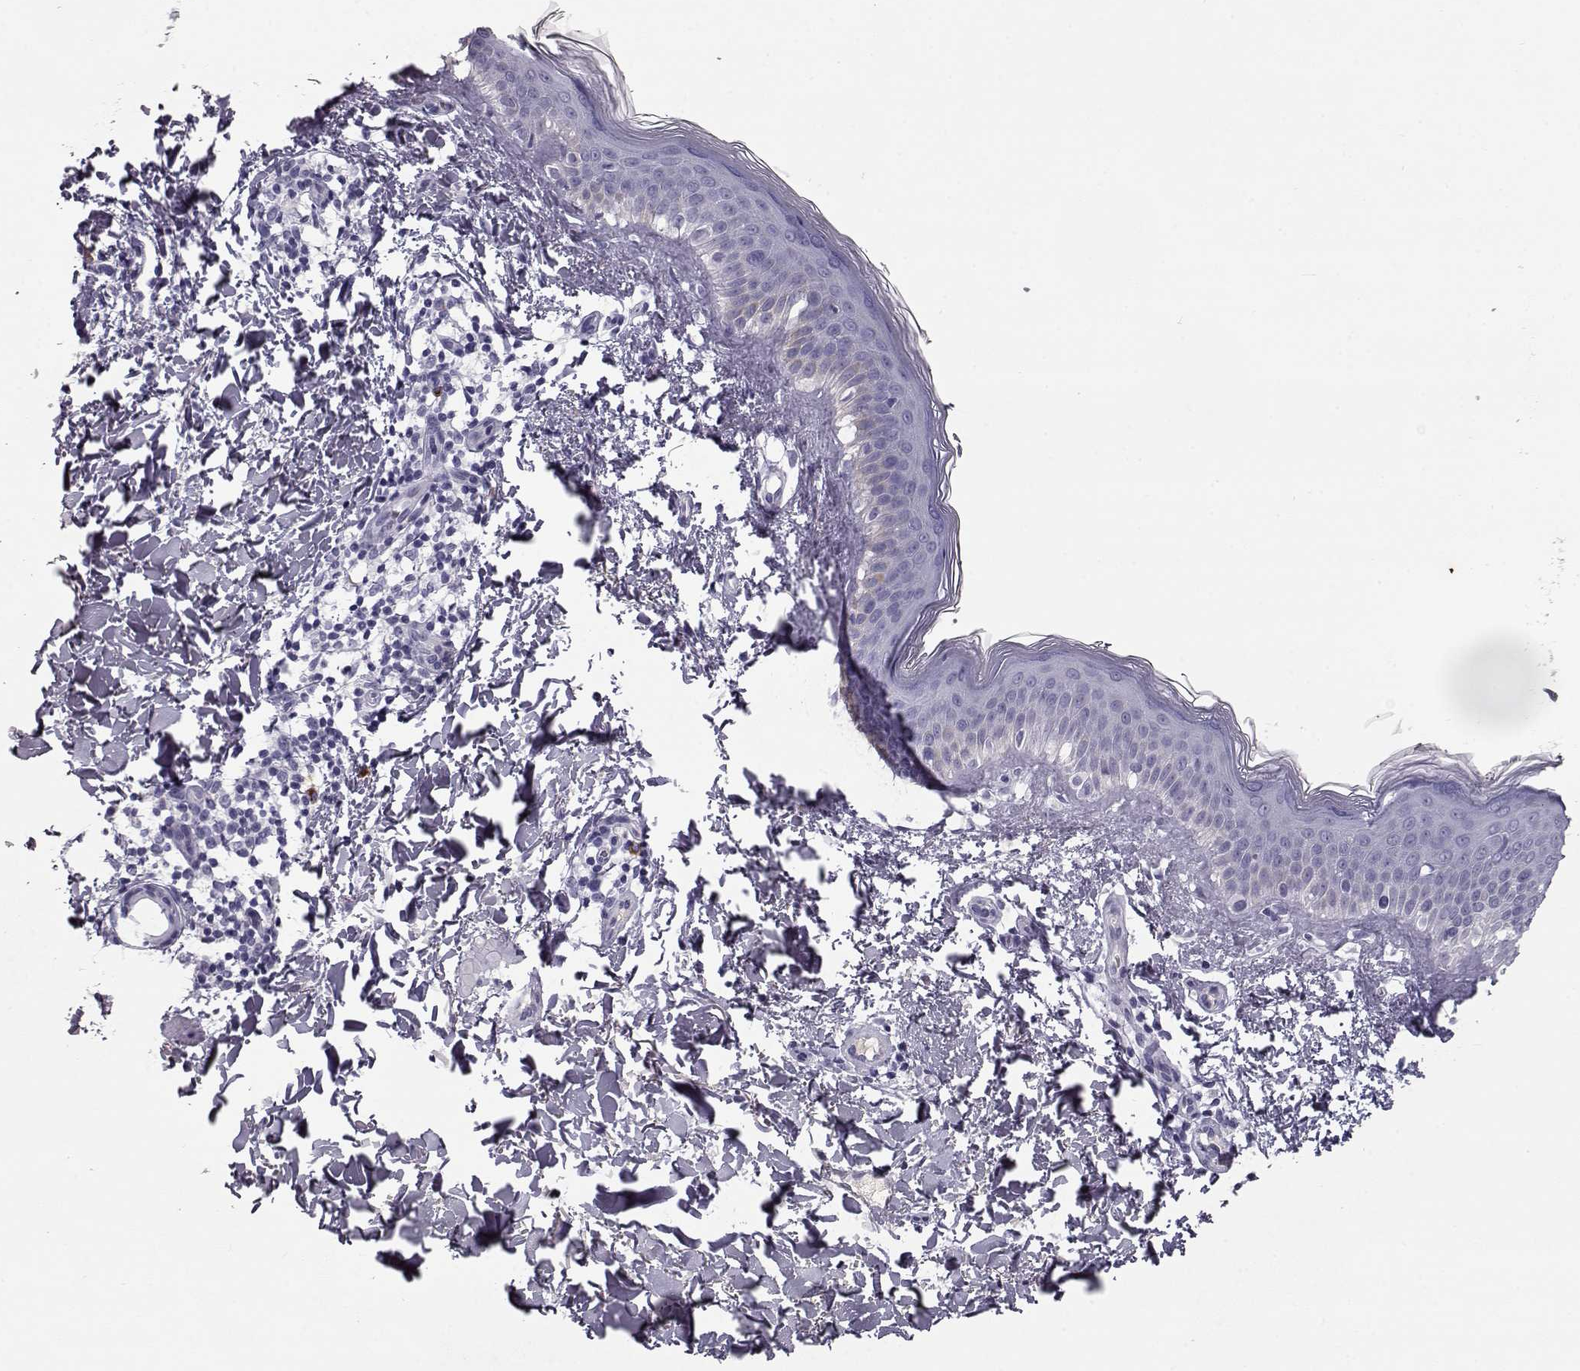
{"staining": {"intensity": "negative", "quantity": "none", "location": "none"}, "tissue": "skin cancer", "cell_type": "Tumor cells", "image_type": "cancer", "snomed": [{"axis": "morphology", "description": "Normal tissue, NOS"}, {"axis": "morphology", "description": "Basal cell carcinoma"}, {"axis": "topography", "description": "Skin"}], "caption": "This is a image of immunohistochemistry (IHC) staining of basal cell carcinoma (skin), which shows no staining in tumor cells.", "gene": "CCL19", "patient": {"sex": "male", "age": 46}}